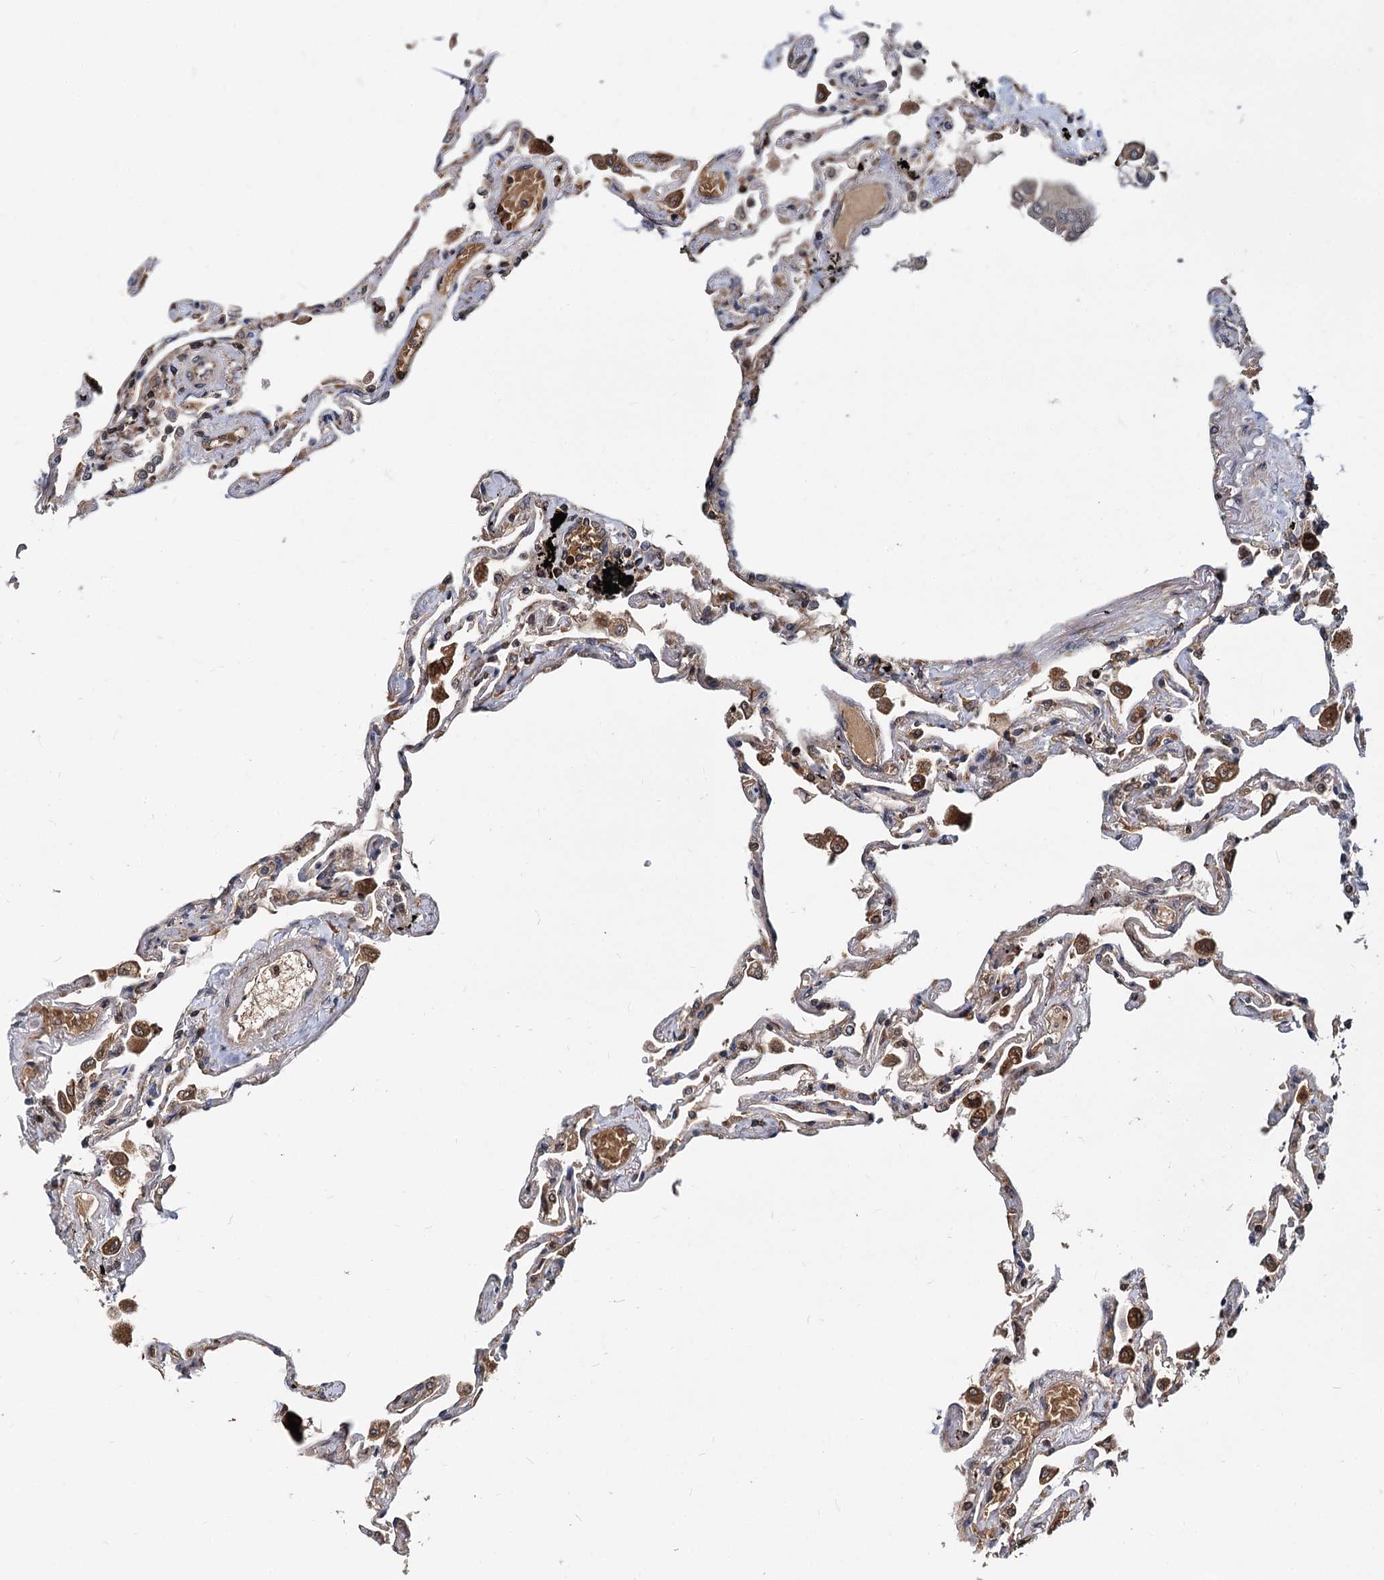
{"staining": {"intensity": "weak", "quantity": "25%-75%", "location": "cytoplasmic/membranous"}, "tissue": "lung", "cell_type": "Alveolar cells", "image_type": "normal", "snomed": [{"axis": "morphology", "description": "Normal tissue, NOS"}, {"axis": "topography", "description": "Lung"}], "caption": "About 25%-75% of alveolar cells in benign lung exhibit weak cytoplasmic/membranous protein staining as visualized by brown immunohistochemical staining.", "gene": "STIM1", "patient": {"sex": "female", "age": 67}}